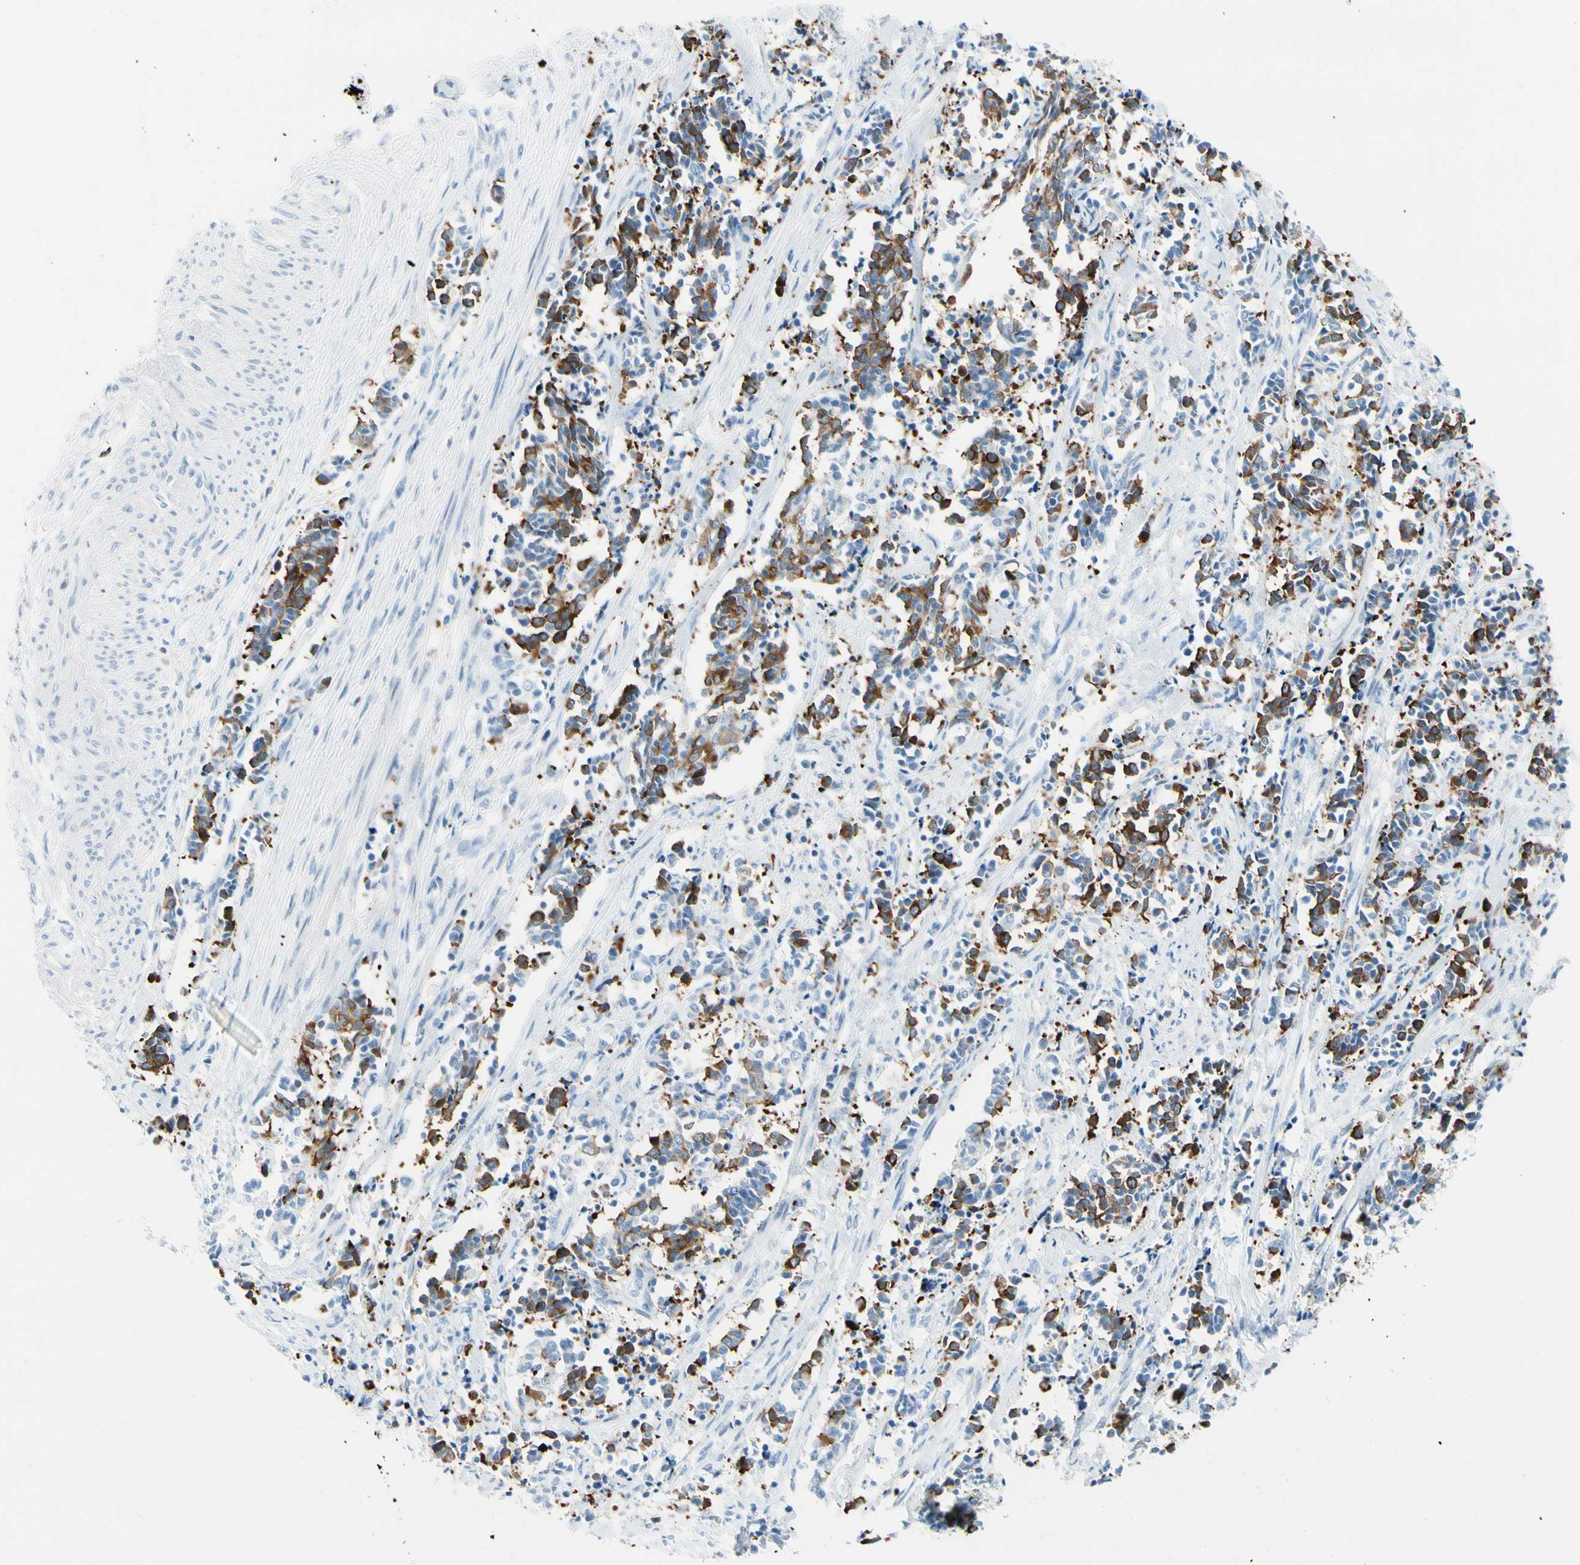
{"staining": {"intensity": "moderate", "quantity": ">75%", "location": "cytoplasmic/membranous"}, "tissue": "cervical cancer", "cell_type": "Tumor cells", "image_type": "cancer", "snomed": [{"axis": "morphology", "description": "Squamous cell carcinoma, NOS"}, {"axis": "topography", "description": "Cervix"}], "caption": "Protein staining exhibits moderate cytoplasmic/membranous positivity in approximately >75% of tumor cells in cervical cancer.", "gene": "TACC3", "patient": {"sex": "female", "age": 35}}